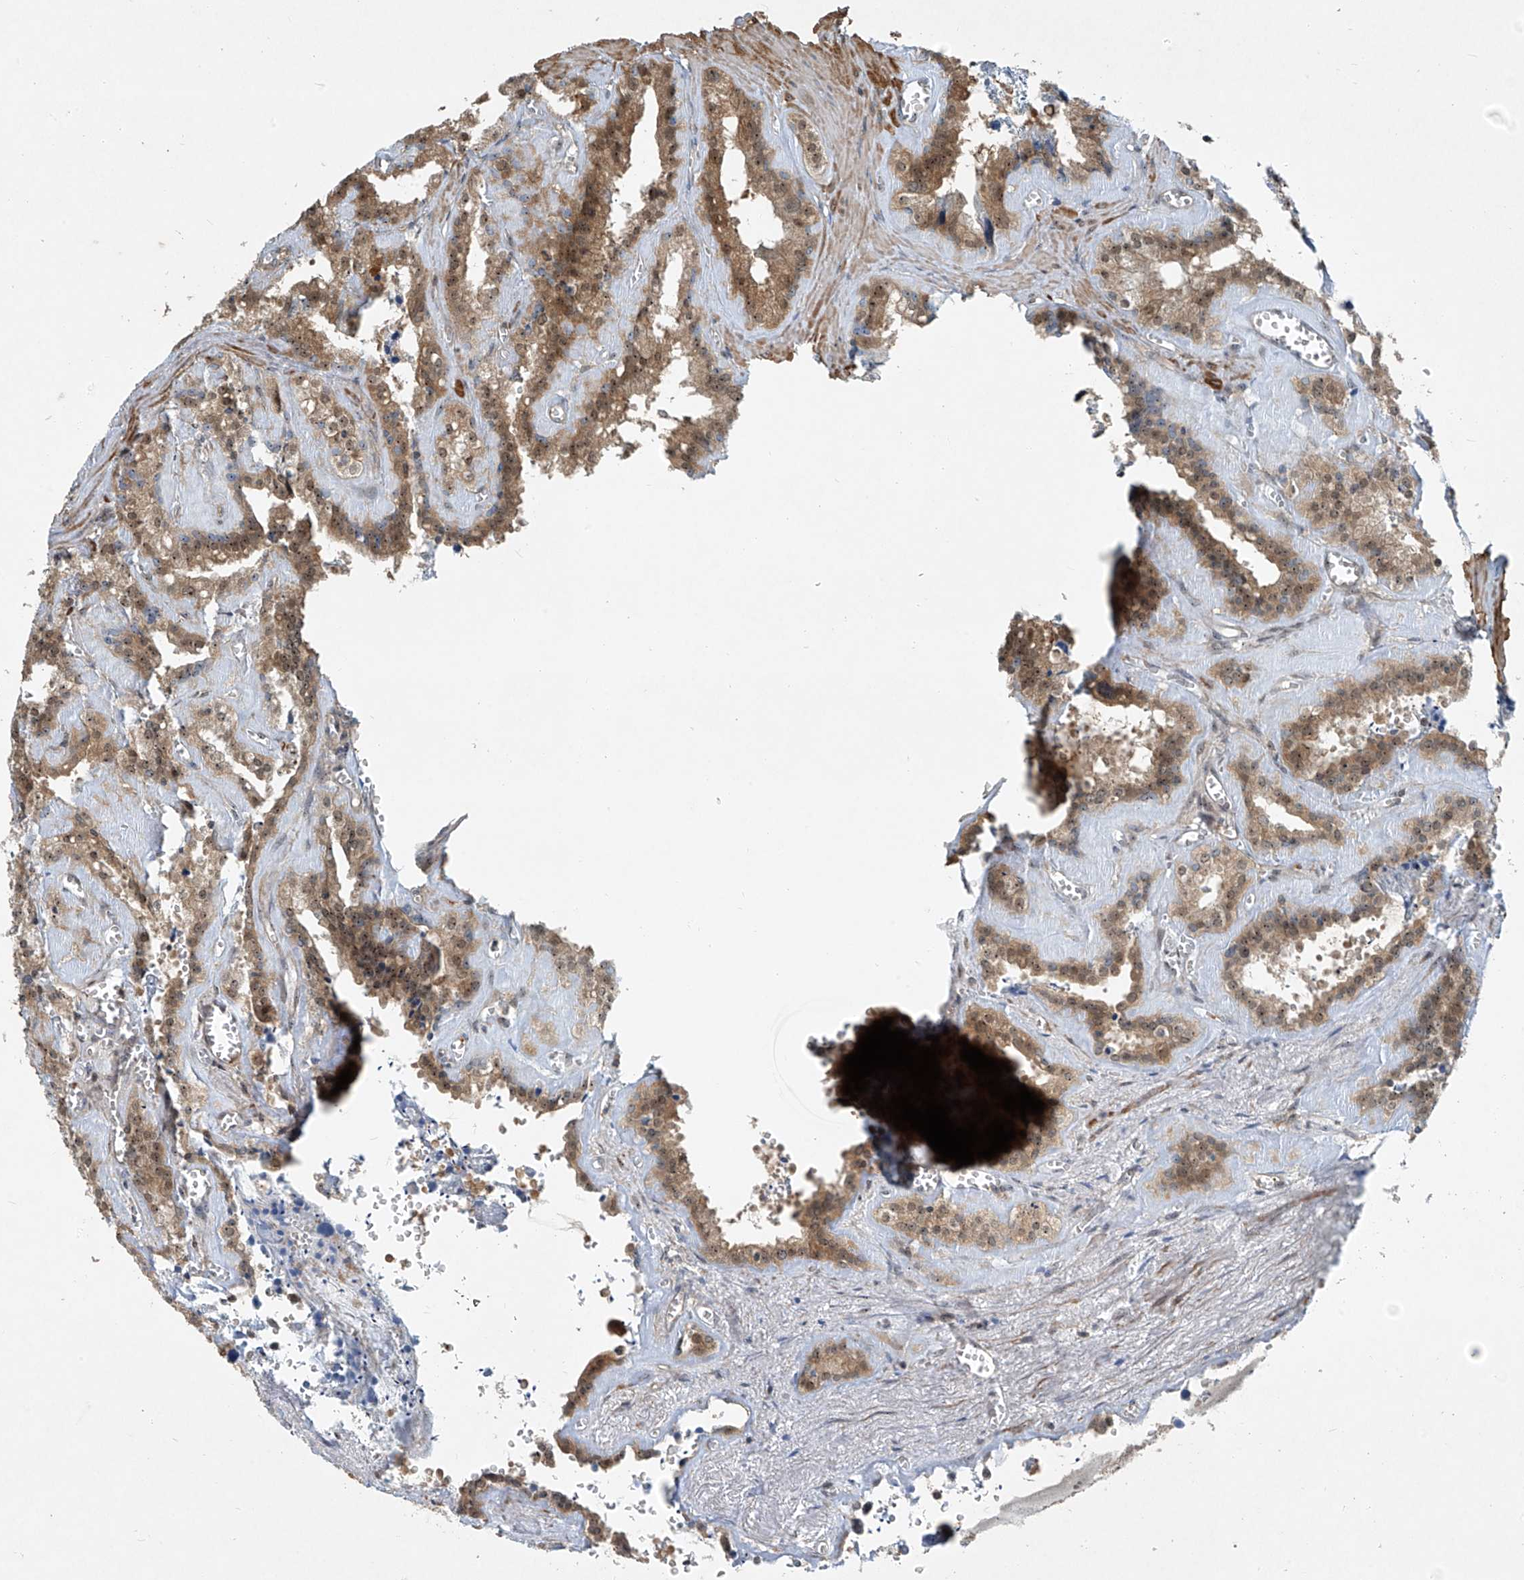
{"staining": {"intensity": "moderate", "quantity": "25%-75%", "location": "cytoplasmic/membranous,nuclear"}, "tissue": "seminal vesicle", "cell_type": "Glandular cells", "image_type": "normal", "snomed": [{"axis": "morphology", "description": "Normal tissue, NOS"}, {"axis": "topography", "description": "Prostate"}, {"axis": "topography", "description": "Seminal veicle"}], "caption": "Seminal vesicle stained with immunohistochemistry (IHC) shows moderate cytoplasmic/membranous,nuclear positivity in about 25%-75% of glandular cells.", "gene": "PPCS", "patient": {"sex": "male", "age": 59}}